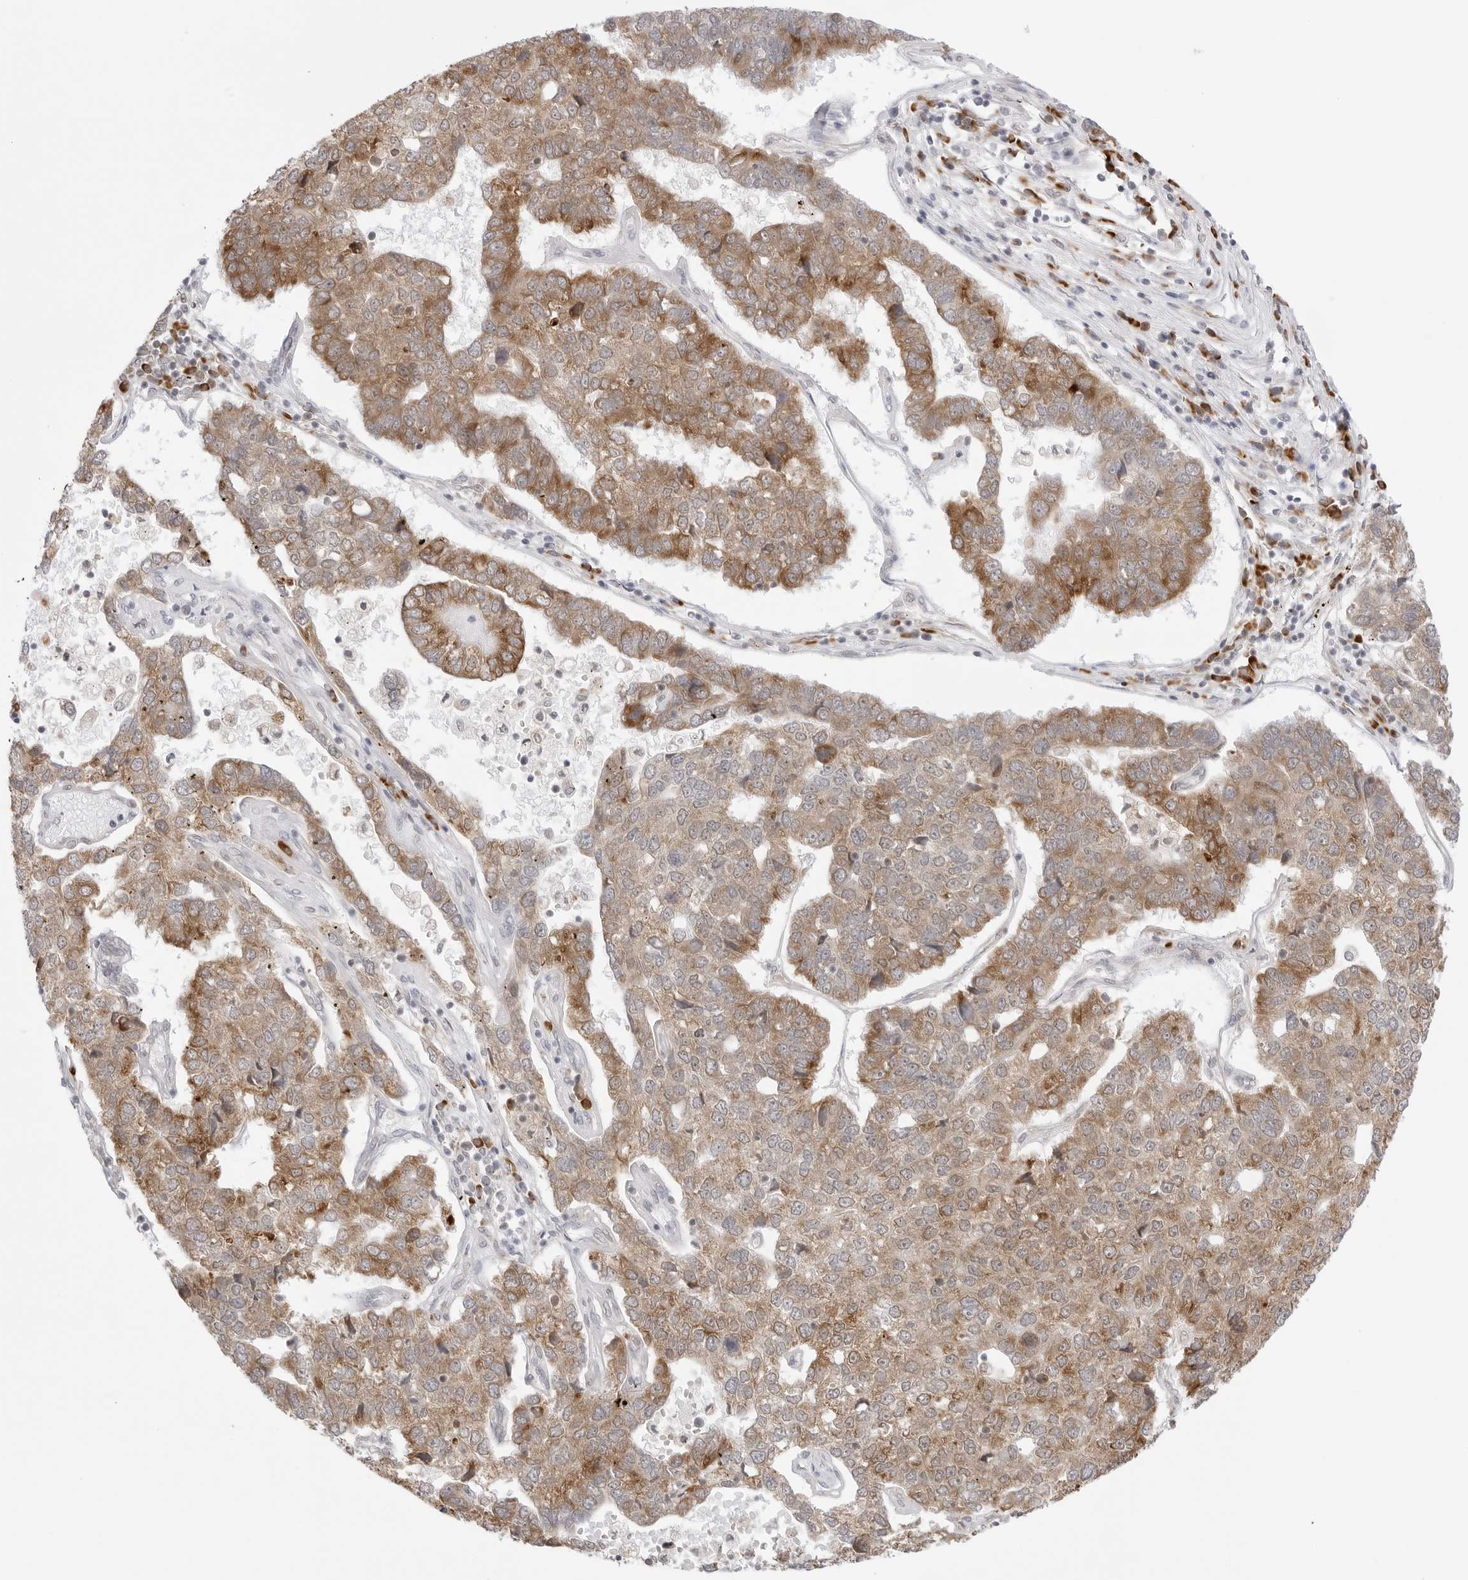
{"staining": {"intensity": "moderate", "quantity": ">75%", "location": "cytoplasmic/membranous"}, "tissue": "pancreatic cancer", "cell_type": "Tumor cells", "image_type": "cancer", "snomed": [{"axis": "morphology", "description": "Adenocarcinoma, NOS"}, {"axis": "topography", "description": "Pancreas"}], "caption": "This micrograph reveals immunohistochemistry staining of pancreatic cancer, with medium moderate cytoplasmic/membranous staining in approximately >75% of tumor cells.", "gene": "RPN1", "patient": {"sex": "female", "age": 61}}